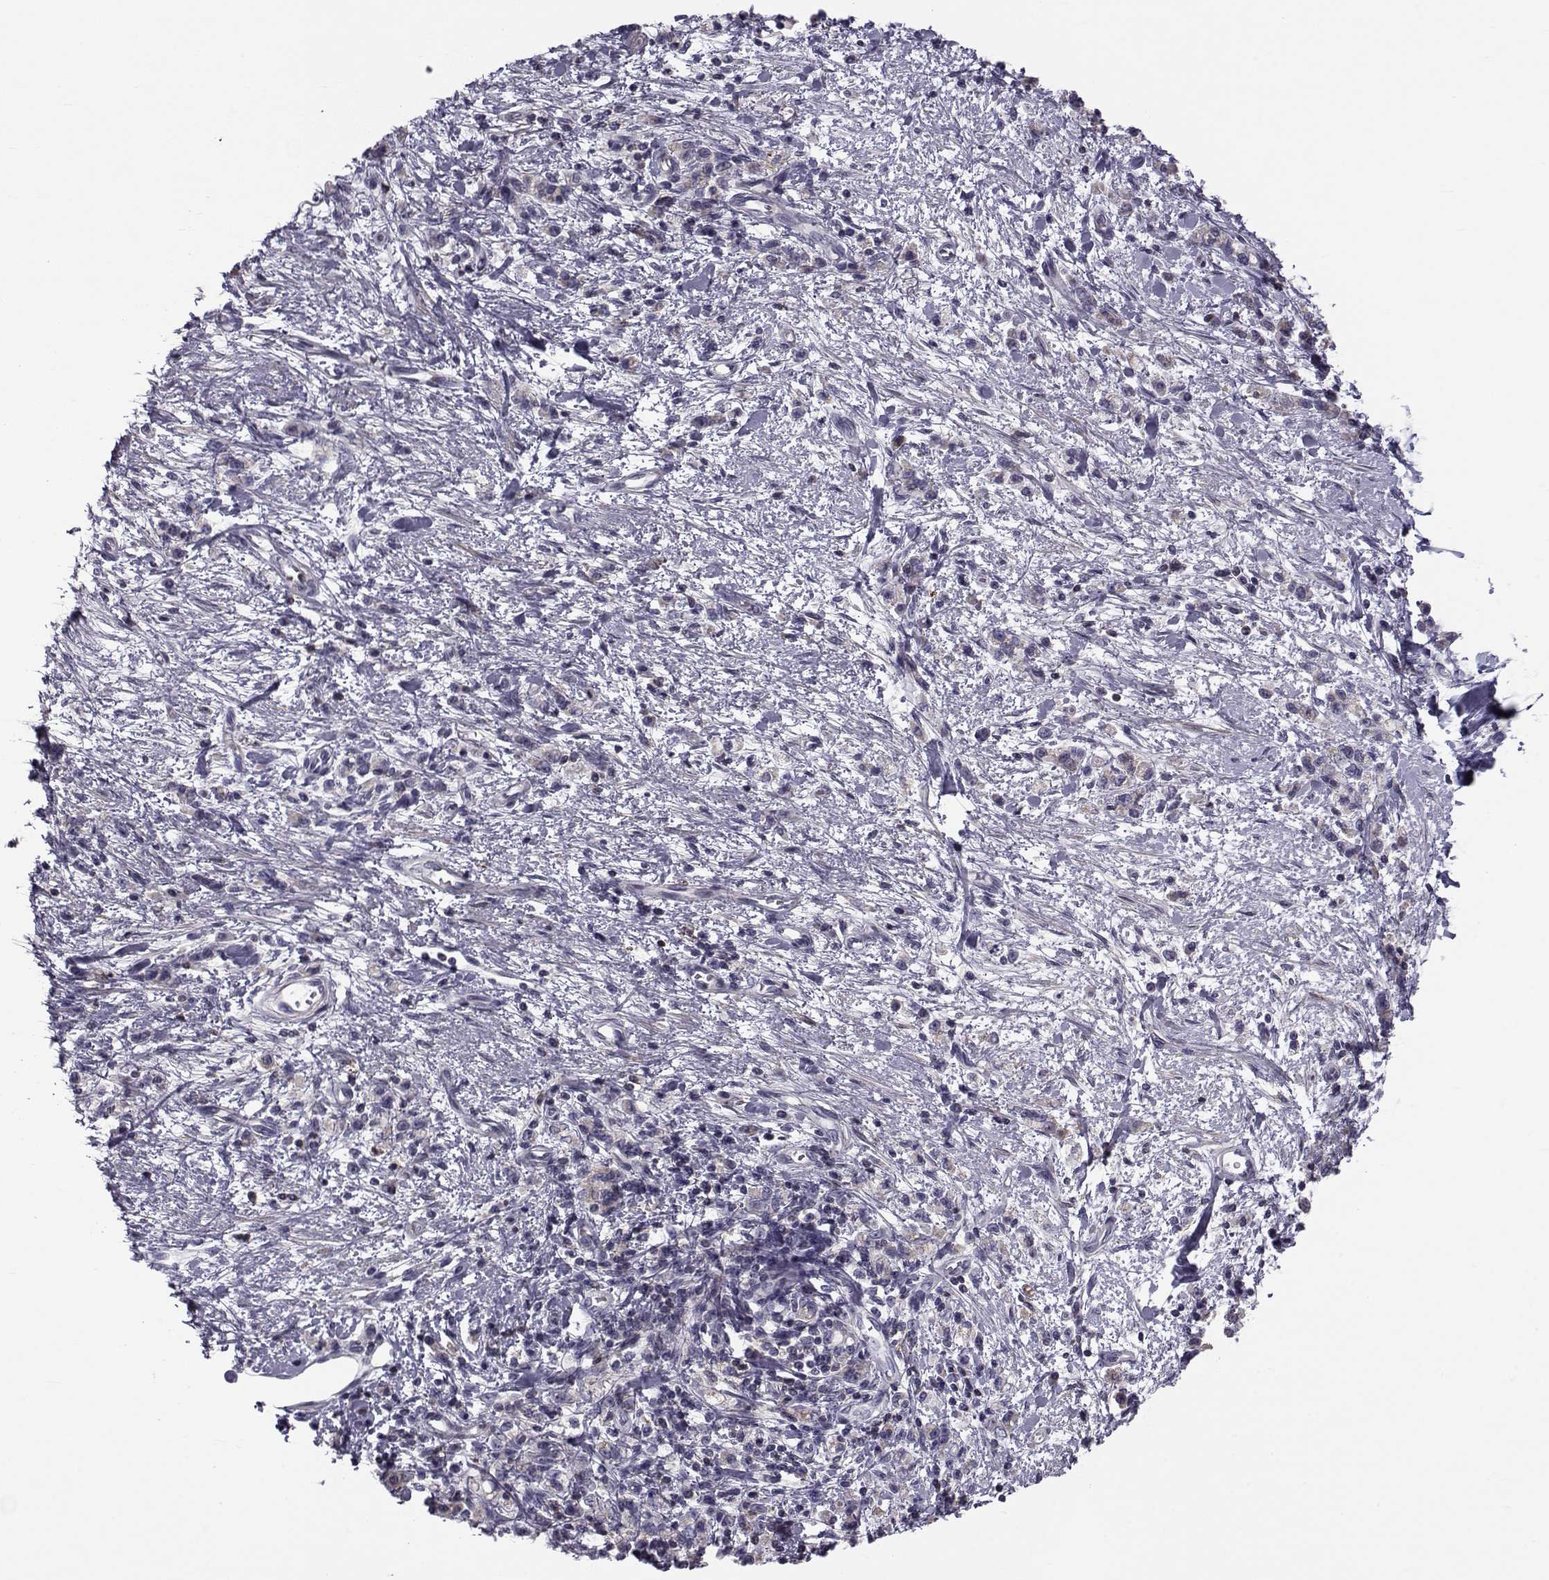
{"staining": {"intensity": "negative", "quantity": "none", "location": "none"}, "tissue": "stomach cancer", "cell_type": "Tumor cells", "image_type": "cancer", "snomed": [{"axis": "morphology", "description": "Adenocarcinoma, NOS"}, {"axis": "topography", "description": "Stomach"}], "caption": "A photomicrograph of human stomach cancer is negative for staining in tumor cells.", "gene": "LRRC27", "patient": {"sex": "male", "age": 77}}